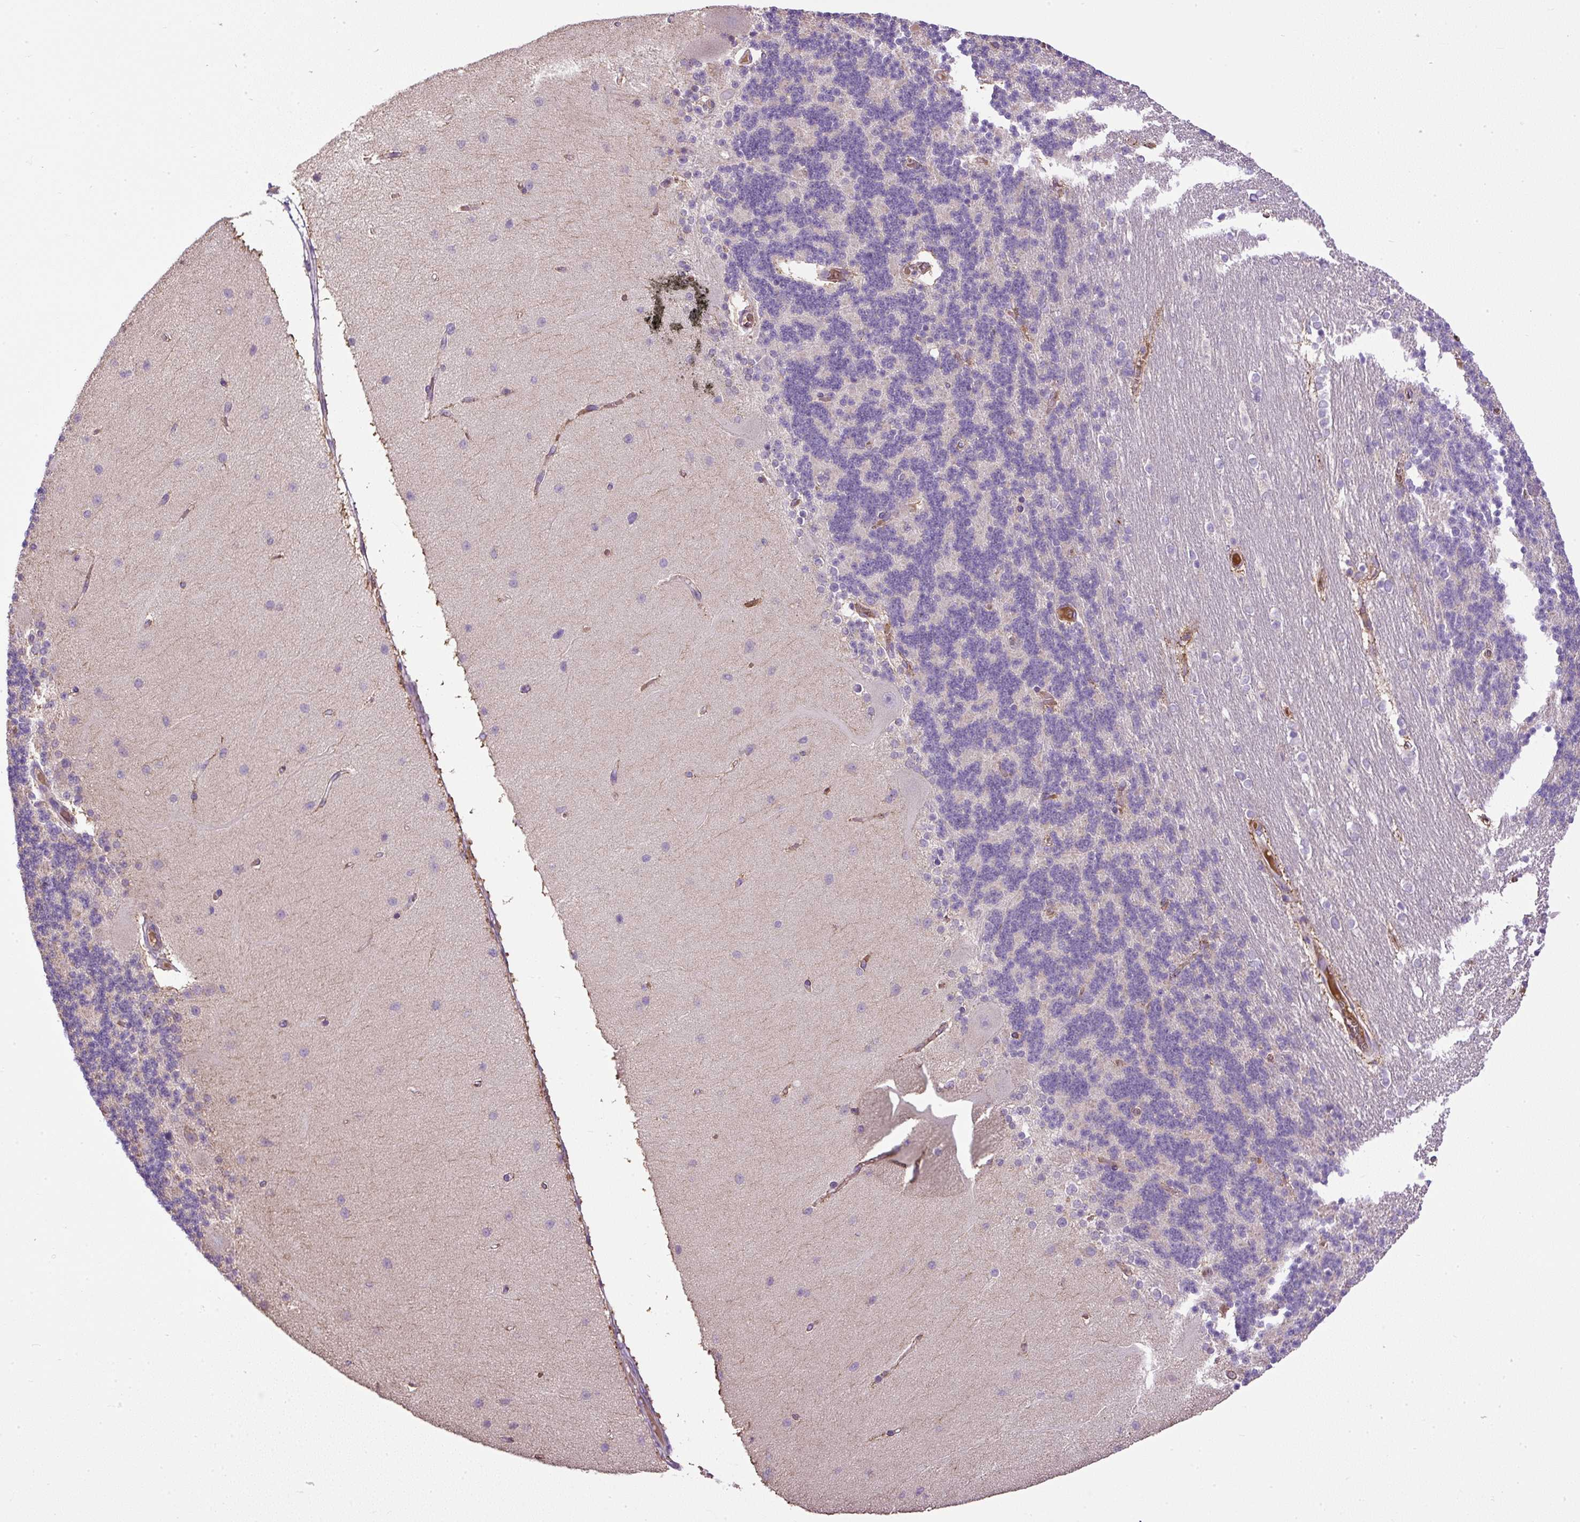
{"staining": {"intensity": "negative", "quantity": "none", "location": "none"}, "tissue": "cerebellum", "cell_type": "Cells in granular layer", "image_type": "normal", "snomed": [{"axis": "morphology", "description": "Normal tissue, NOS"}, {"axis": "topography", "description": "Cerebellum"}], "caption": "This histopathology image is of benign cerebellum stained with IHC to label a protein in brown with the nuclei are counter-stained blue. There is no expression in cells in granular layer.", "gene": "CXCL13", "patient": {"sex": "female", "age": 54}}